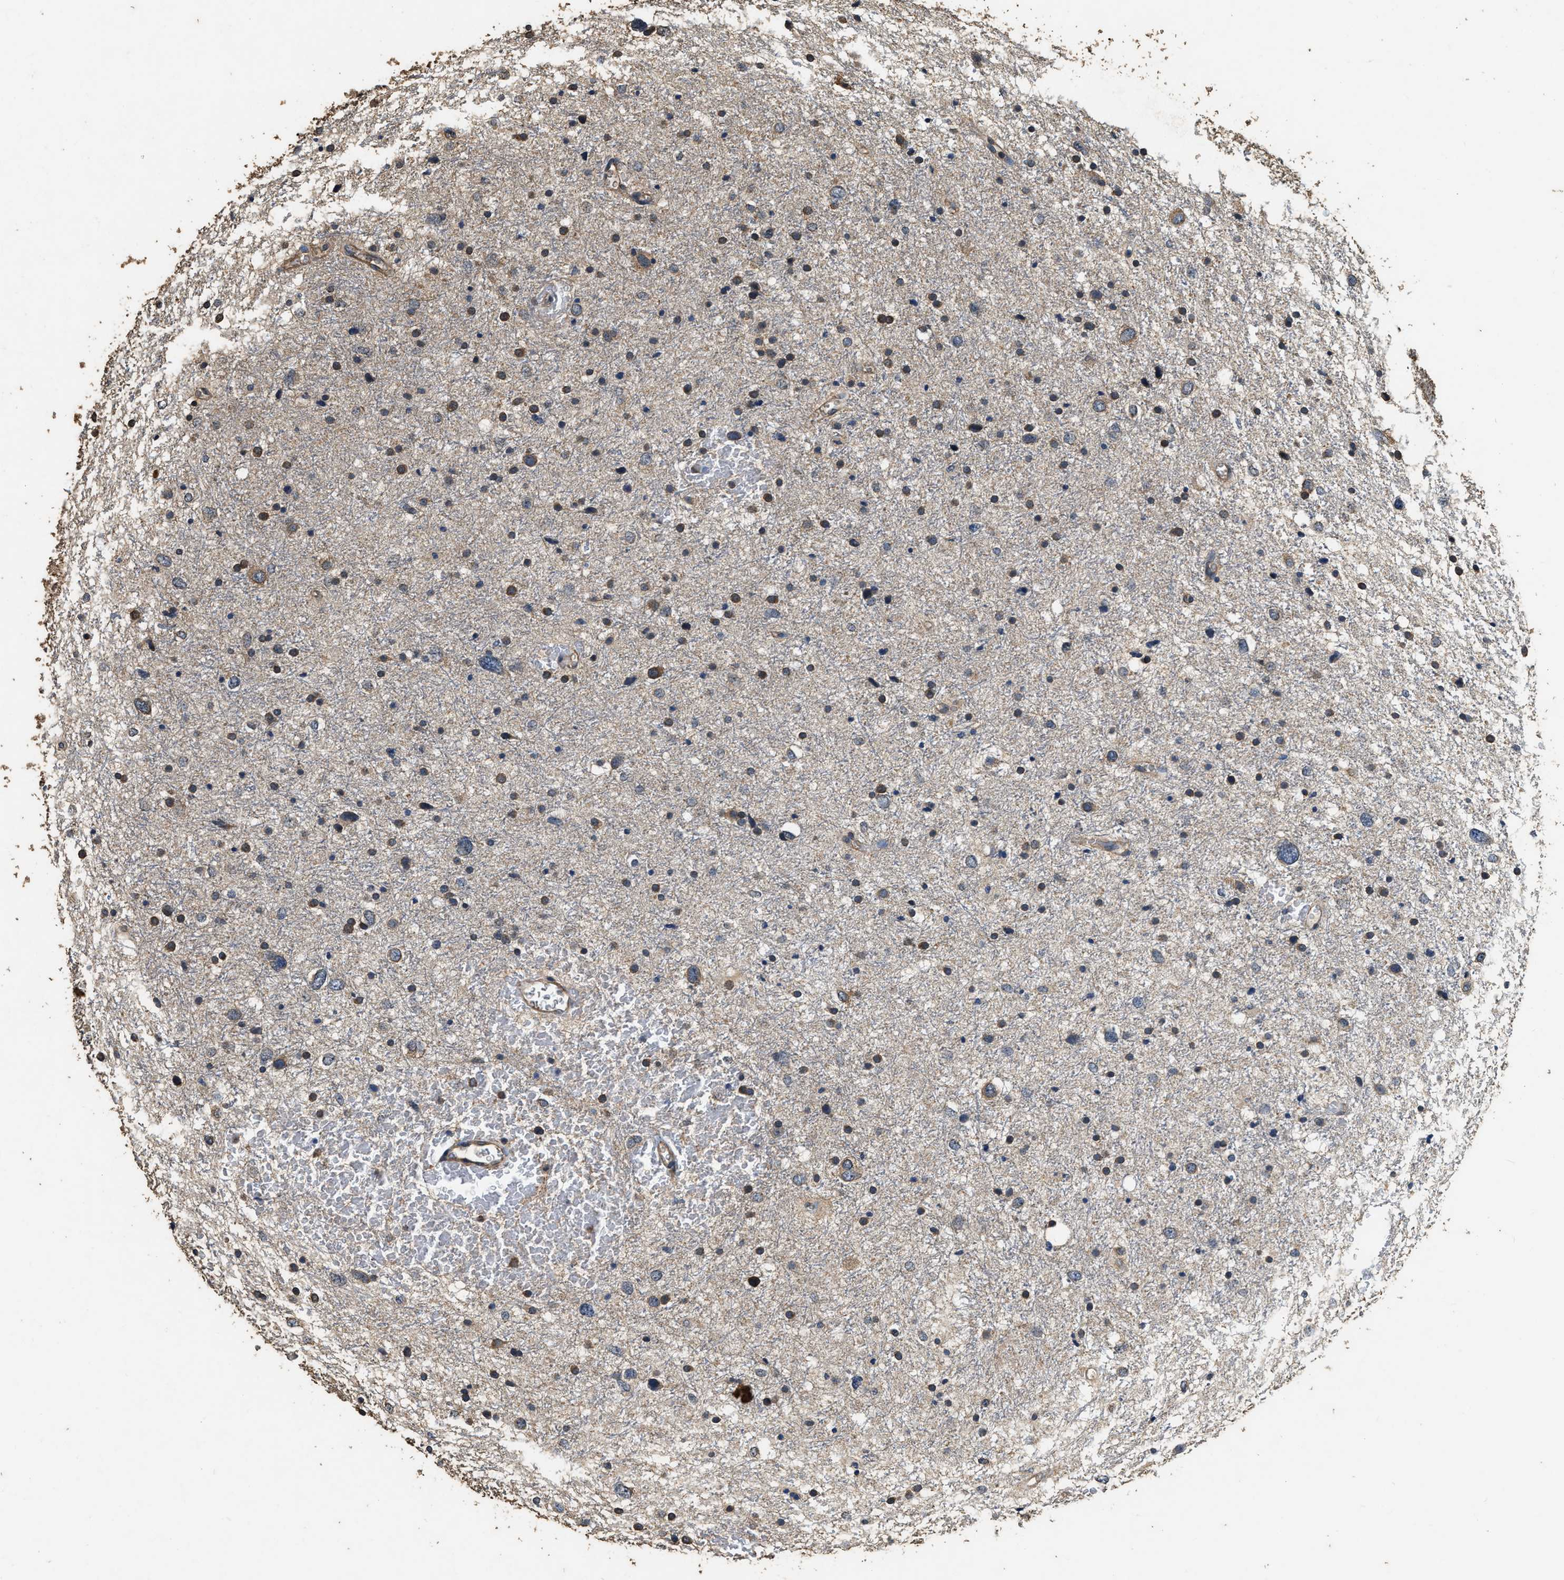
{"staining": {"intensity": "moderate", "quantity": "25%-75%", "location": "cytoplasmic/membranous"}, "tissue": "glioma", "cell_type": "Tumor cells", "image_type": "cancer", "snomed": [{"axis": "morphology", "description": "Glioma, malignant, Low grade"}, {"axis": "topography", "description": "Brain"}], "caption": "There is medium levels of moderate cytoplasmic/membranous expression in tumor cells of malignant glioma (low-grade), as demonstrated by immunohistochemical staining (brown color).", "gene": "MIB1", "patient": {"sex": "female", "age": 37}}